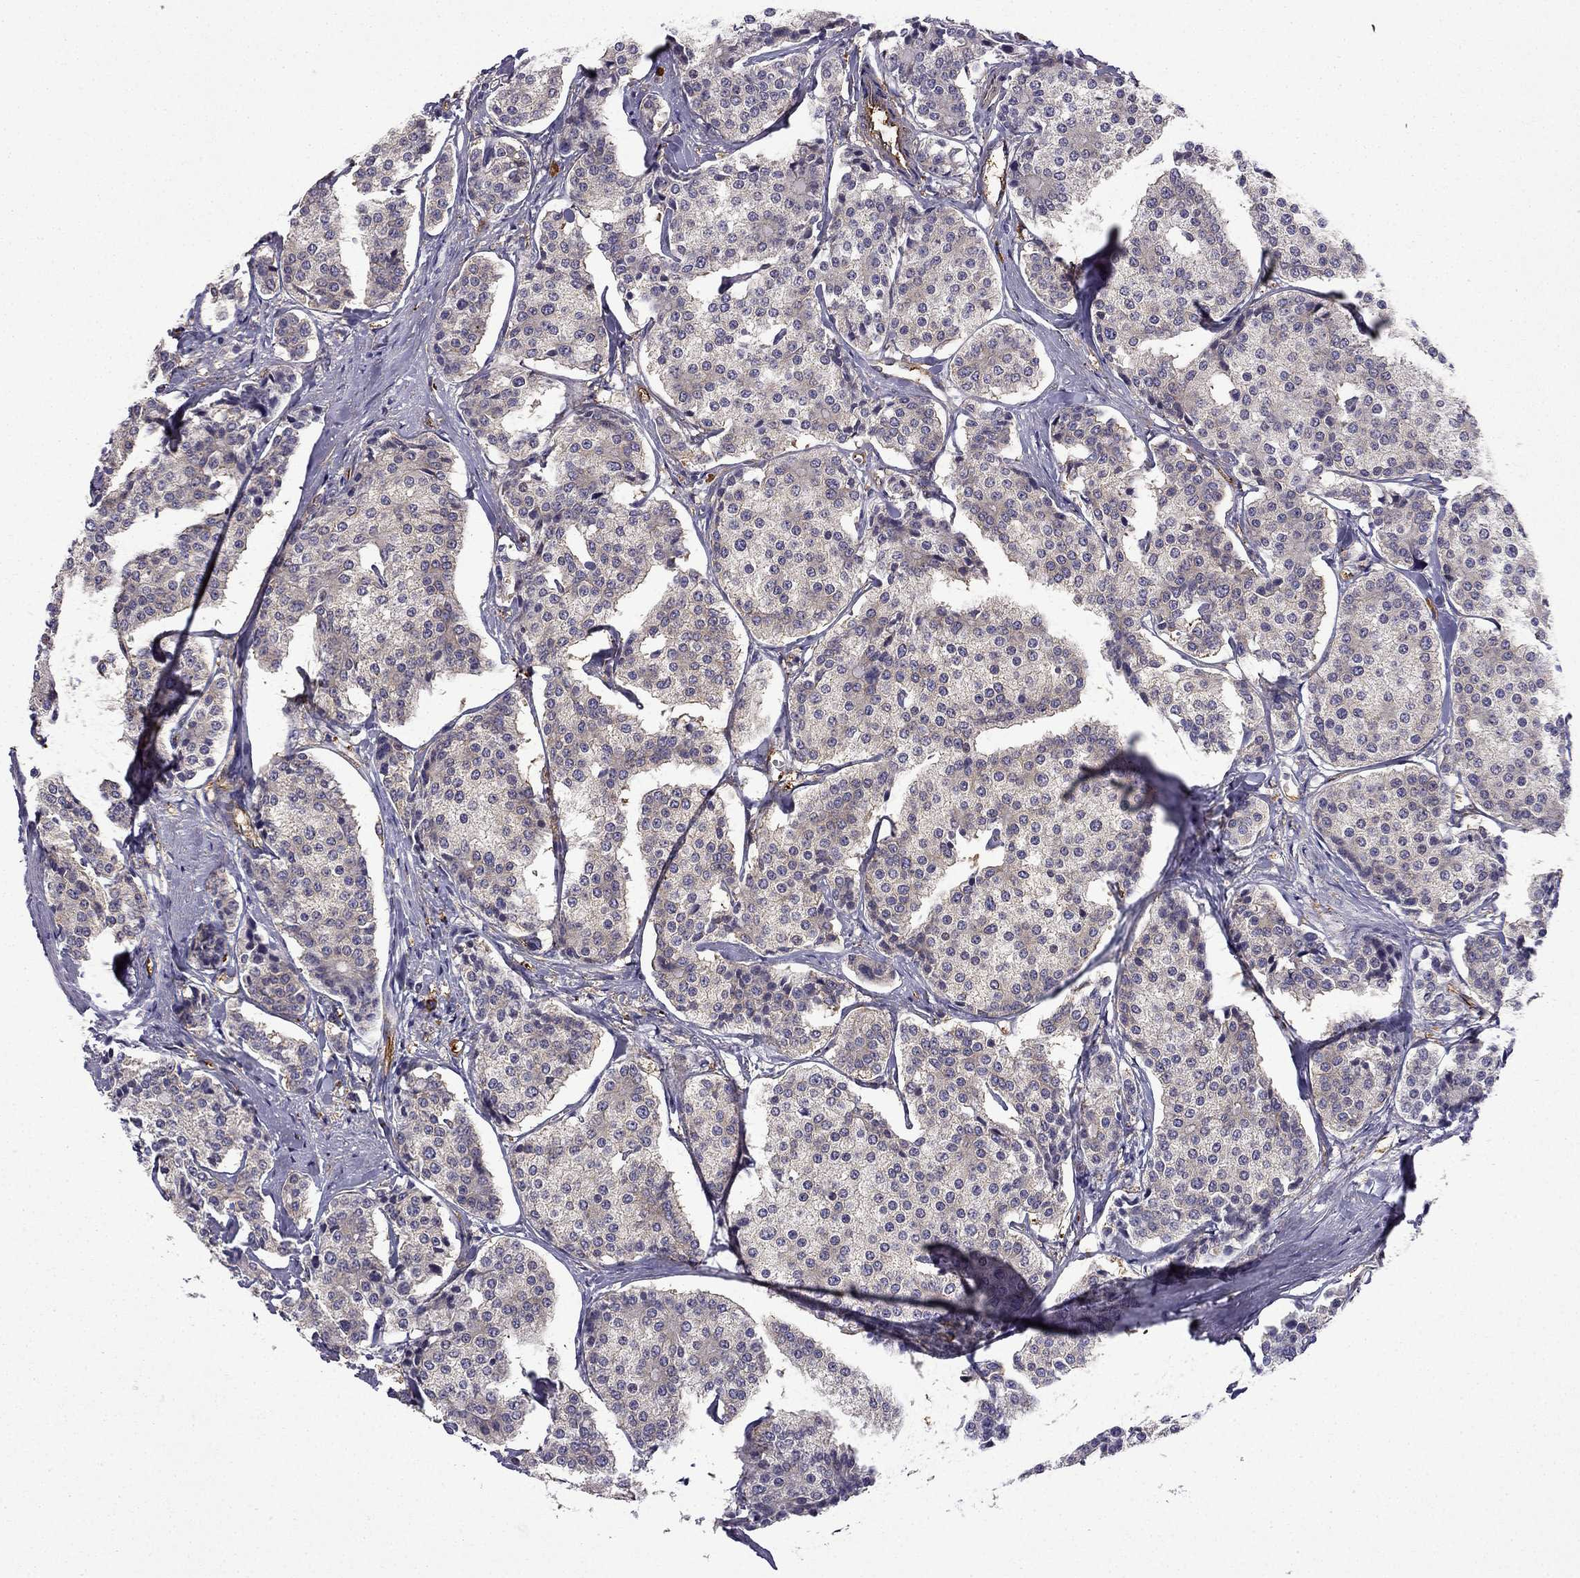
{"staining": {"intensity": "negative", "quantity": "none", "location": "none"}, "tissue": "carcinoid", "cell_type": "Tumor cells", "image_type": "cancer", "snomed": [{"axis": "morphology", "description": "Carcinoid, malignant, NOS"}, {"axis": "topography", "description": "Small intestine"}], "caption": "There is no significant positivity in tumor cells of carcinoid.", "gene": "MAP4", "patient": {"sex": "female", "age": 65}}